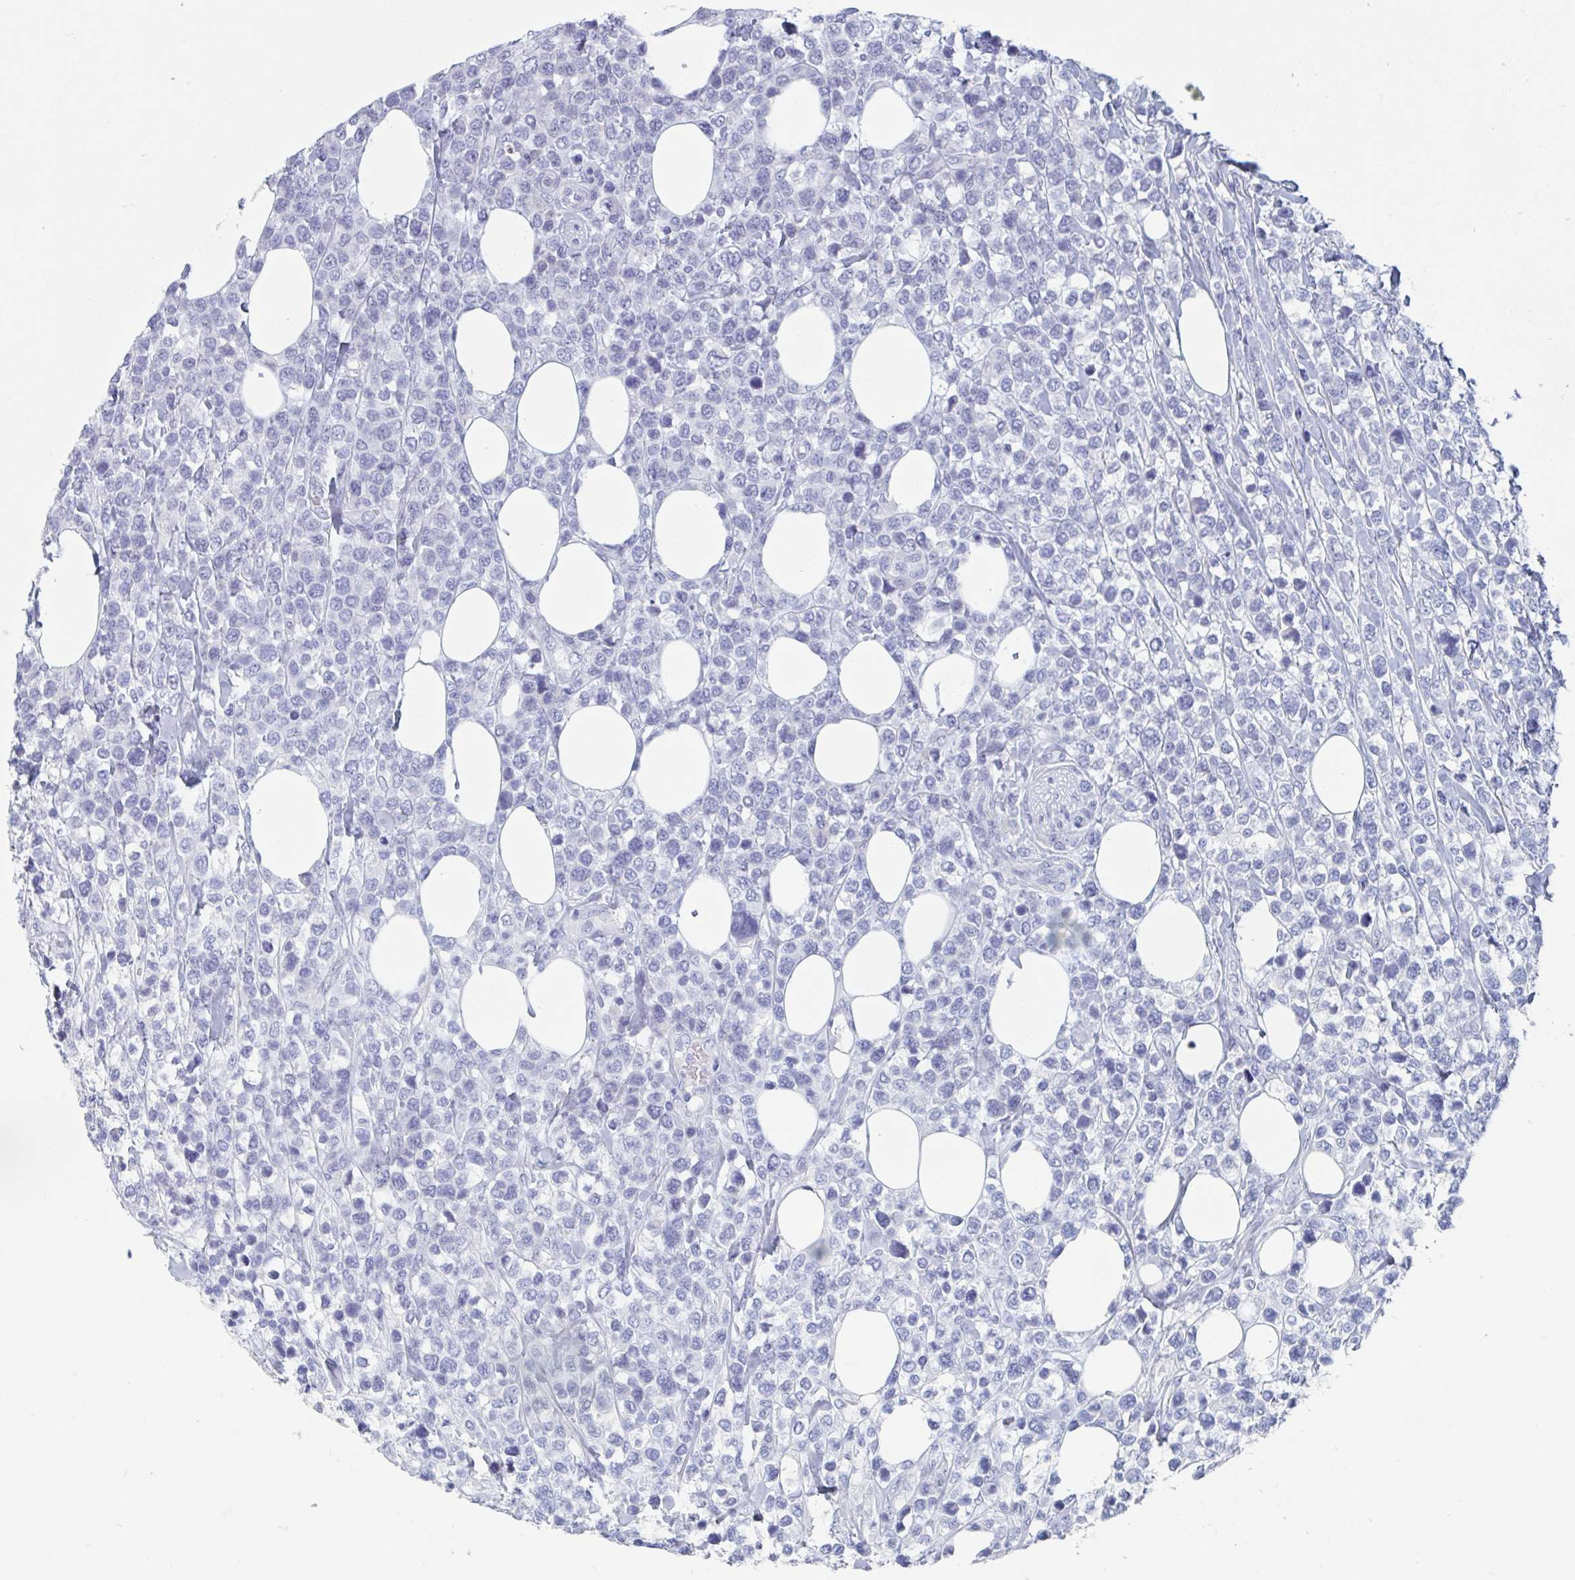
{"staining": {"intensity": "negative", "quantity": "none", "location": "none"}, "tissue": "lymphoma", "cell_type": "Tumor cells", "image_type": "cancer", "snomed": [{"axis": "morphology", "description": "Malignant lymphoma, non-Hodgkin's type, High grade"}, {"axis": "topography", "description": "Soft tissue"}], "caption": "Human high-grade malignant lymphoma, non-Hodgkin's type stained for a protein using immunohistochemistry shows no staining in tumor cells.", "gene": "DPEP3", "patient": {"sex": "female", "age": 56}}